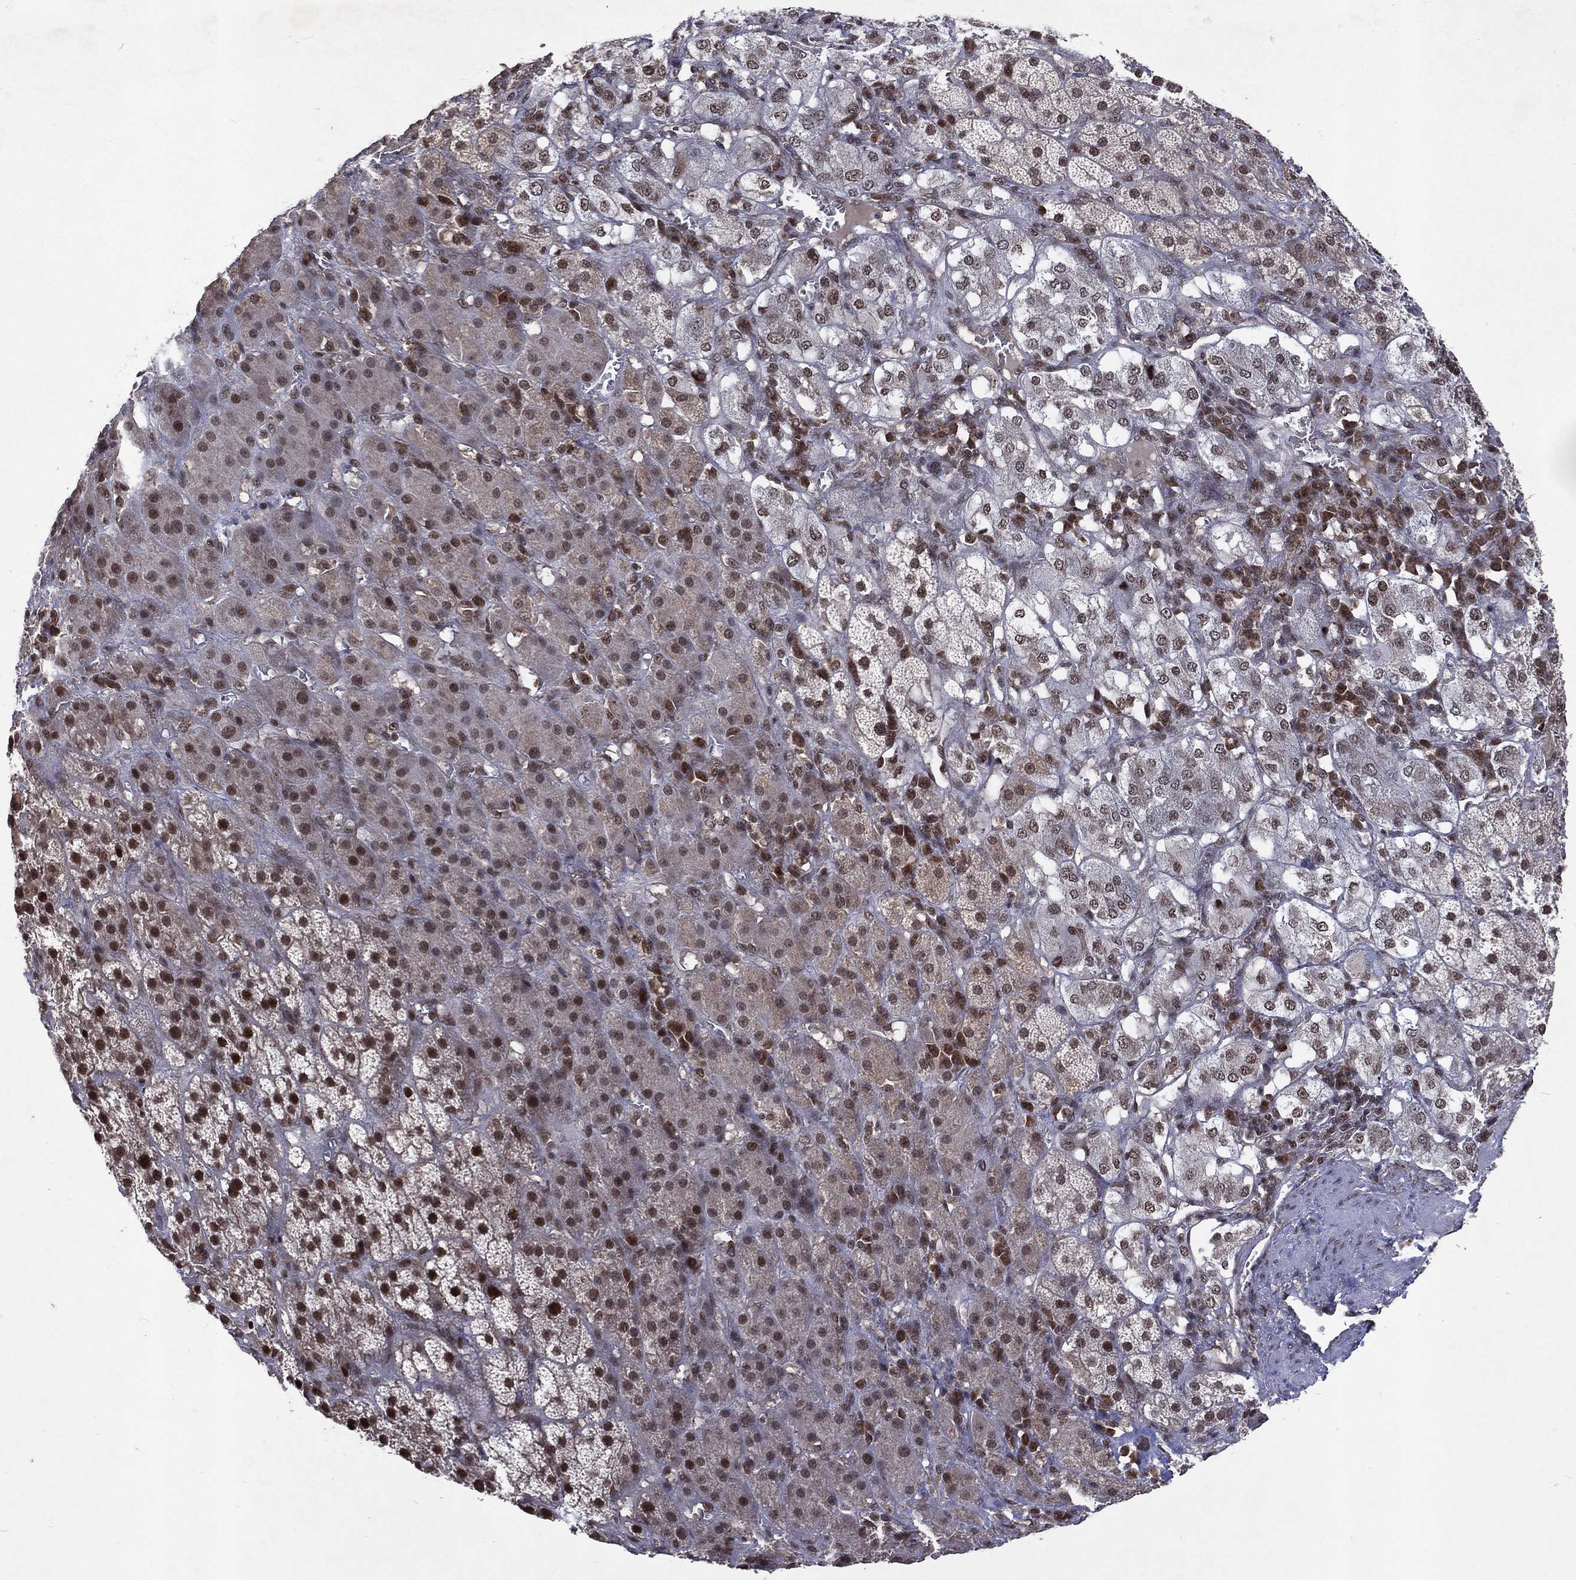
{"staining": {"intensity": "strong", "quantity": "25%-75%", "location": "nuclear"}, "tissue": "adrenal gland", "cell_type": "Glandular cells", "image_type": "normal", "snomed": [{"axis": "morphology", "description": "Normal tissue, NOS"}, {"axis": "topography", "description": "Adrenal gland"}], "caption": "Immunohistochemical staining of unremarkable human adrenal gland reveals 25%-75% levels of strong nuclear protein staining in about 25%-75% of glandular cells.", "gene": "DMAP1", "patient": {"sex": "male", "age": 70}}